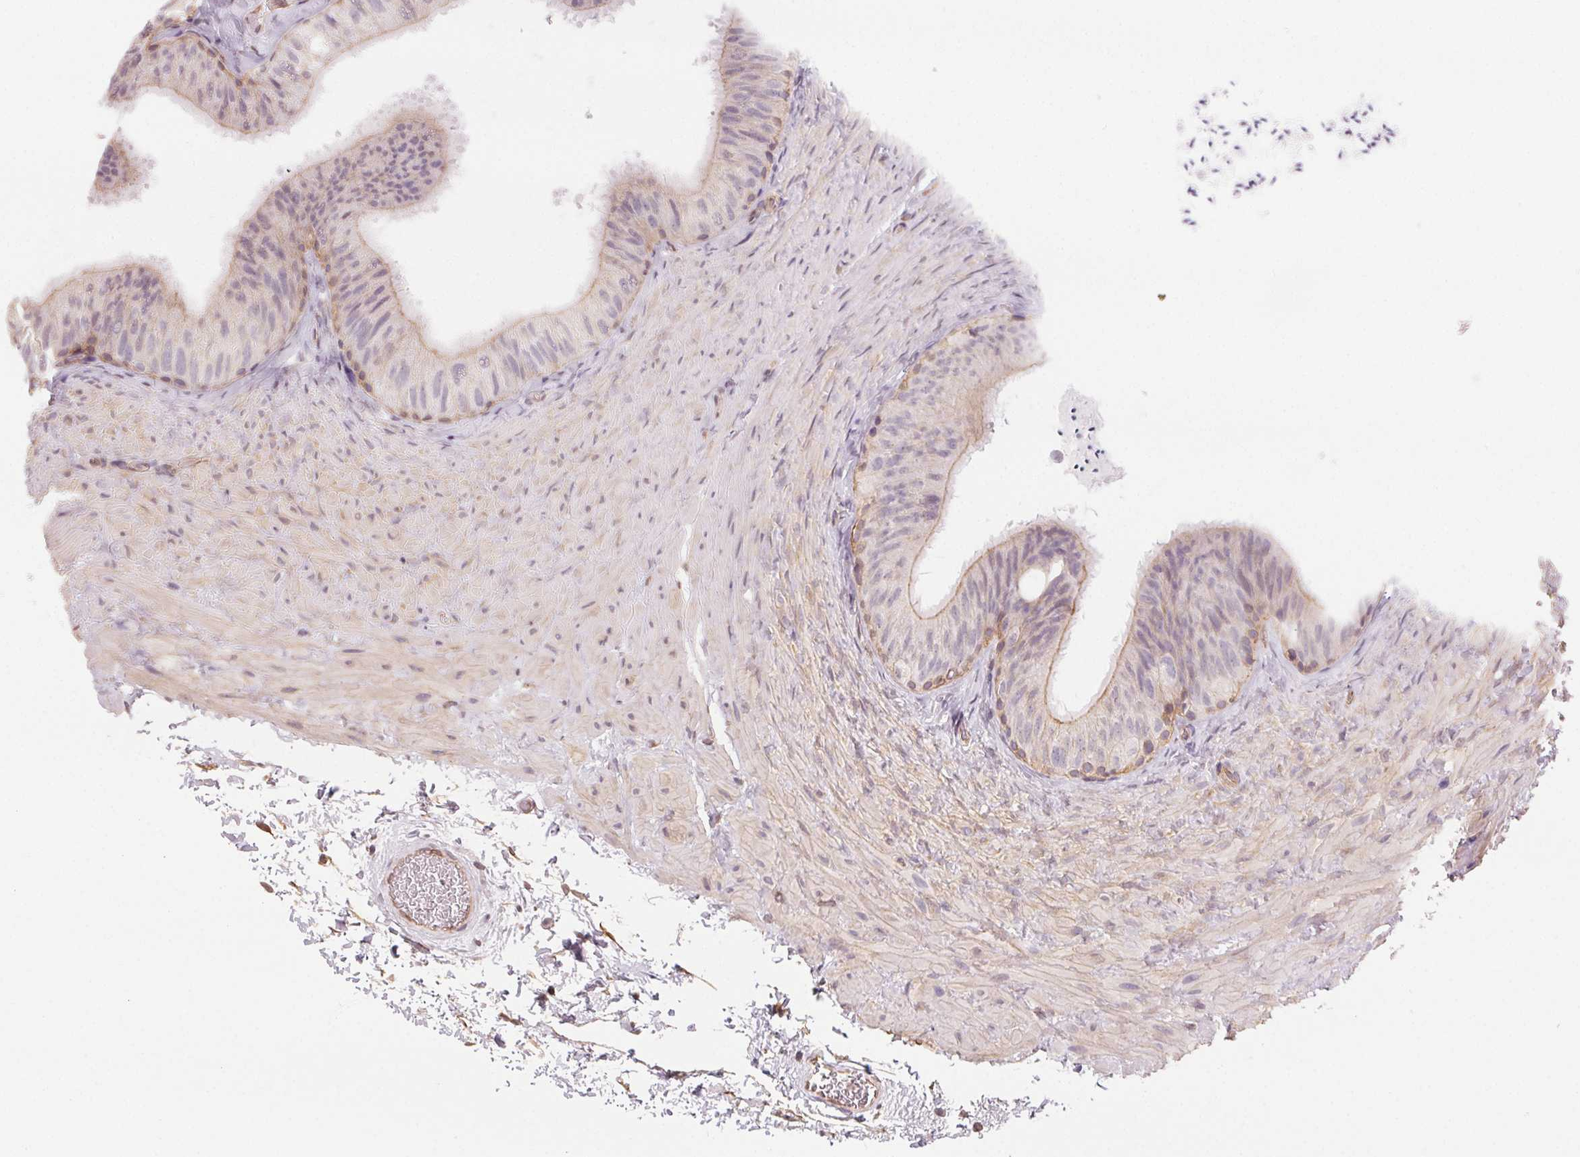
{"staining": {"intensity": "negative", "quantity": "none", "location": "none"}, "tissue": "epididymis", "cell_type": "Glandular cells", "image_type": "normal", "snomed": [{"axis": "morphology", "description": "Normal tissue, NOS"}, {"axis": "topography", "description": "Epididymis, spermatic cord, NOS"}, {"axis": "topography", "description": "Epididymis"}], "caption": "DAB immunohistochemical staining of unremarkable epididymis displays no significant staining in glandular cells. Brightfield microscopy of immunohistochemistry stained with DAB (brown) and hematoxylin (blue), captured at high magnification.", "gene": "PLA2G4F", "patient": {"sex": "male", "age": 31}}